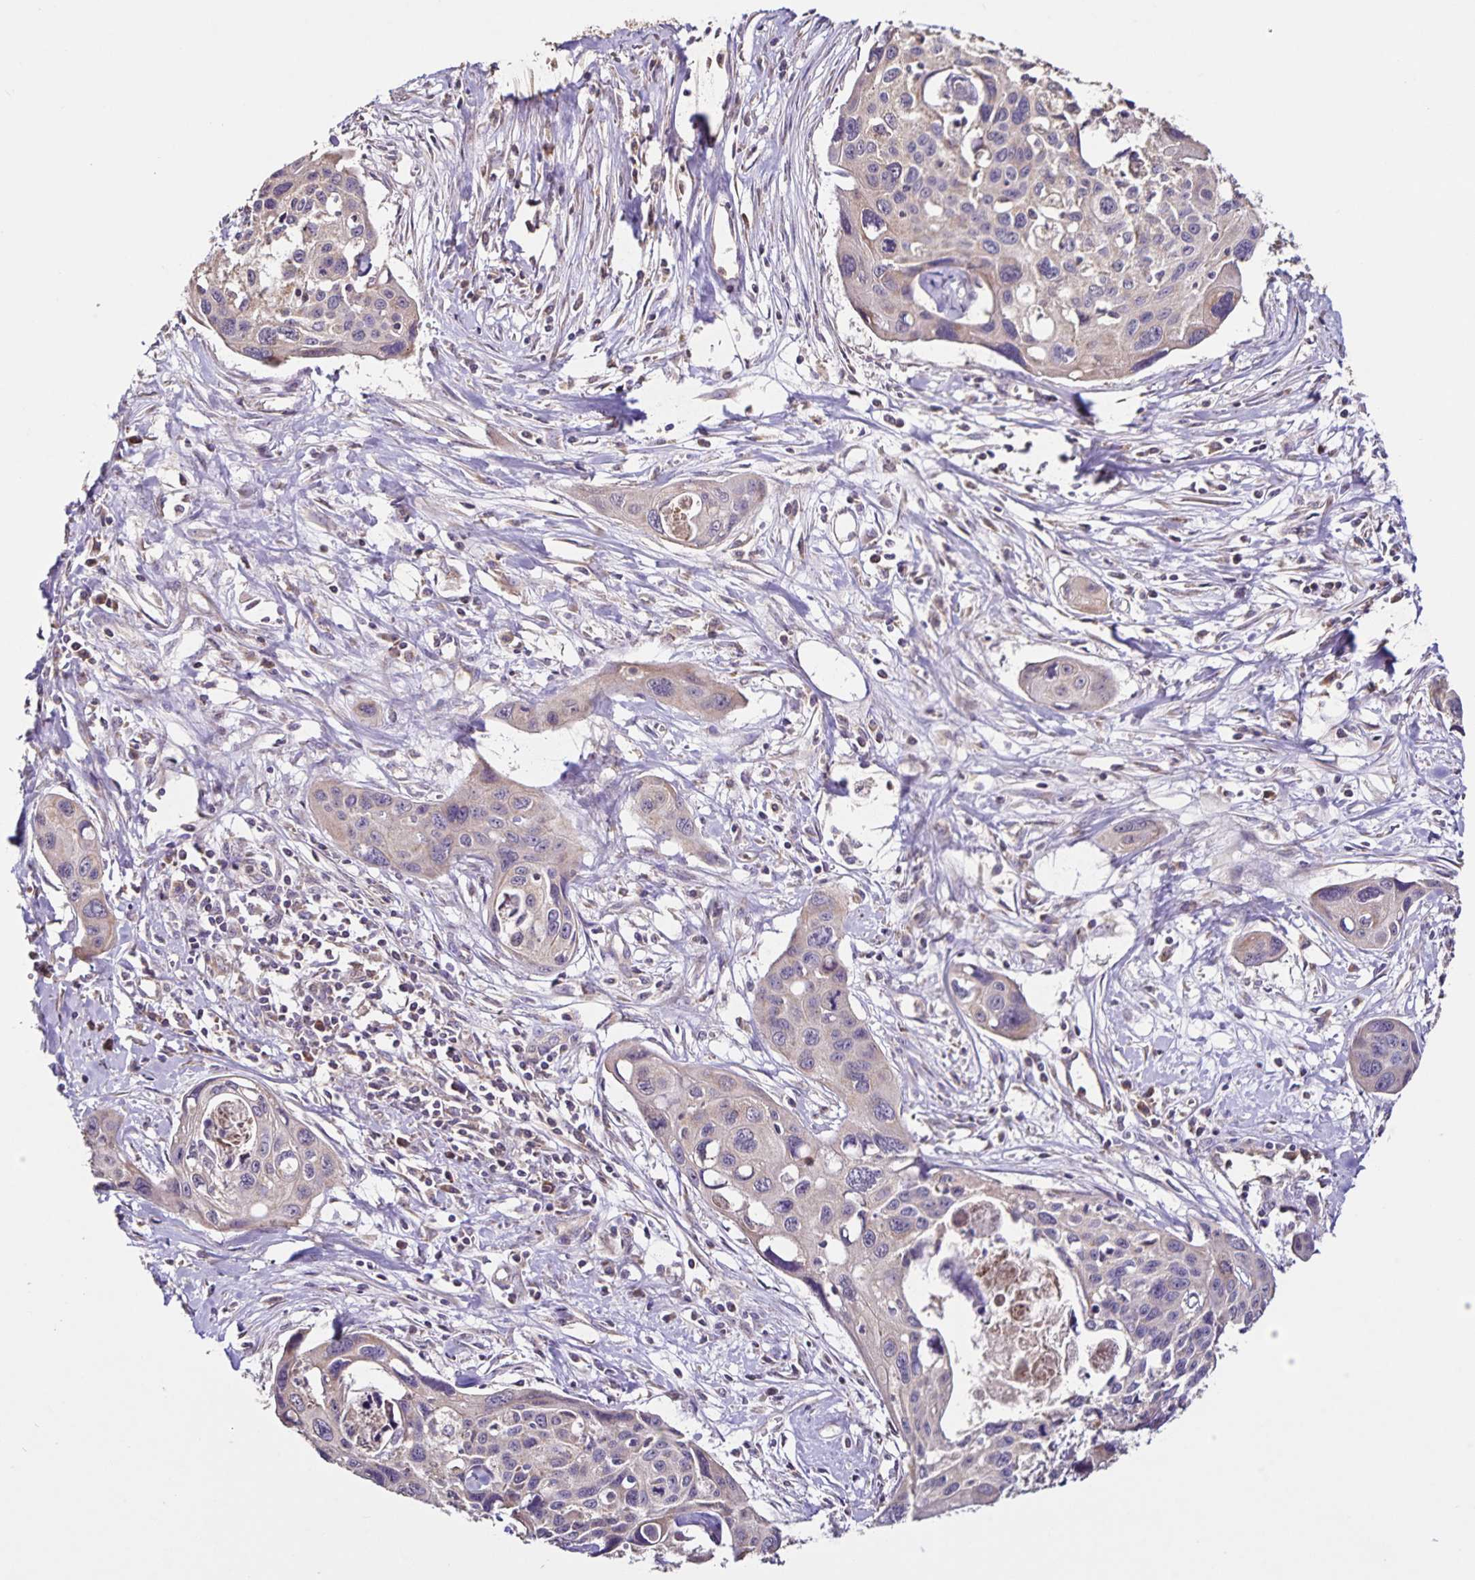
{"staining": {"intensity": "negative", "quantity": "none", "location": "none"}, "tissue": "cervical cancer", "cell_type": "Tumor cells", "image_type": "cancer", "snomed": [{"axis": "morphology", "description": "Squamous cell carcinoma, NOS"}, {"axis": "topography", "description": "Cervix"}], "caption": "A histopathology image of human cervical cancer (squamous cell carcinoma) is negative for staining in tumor cells.", "gene": "MAN1A1", "patient": {"sex": "female", "age": 31}}